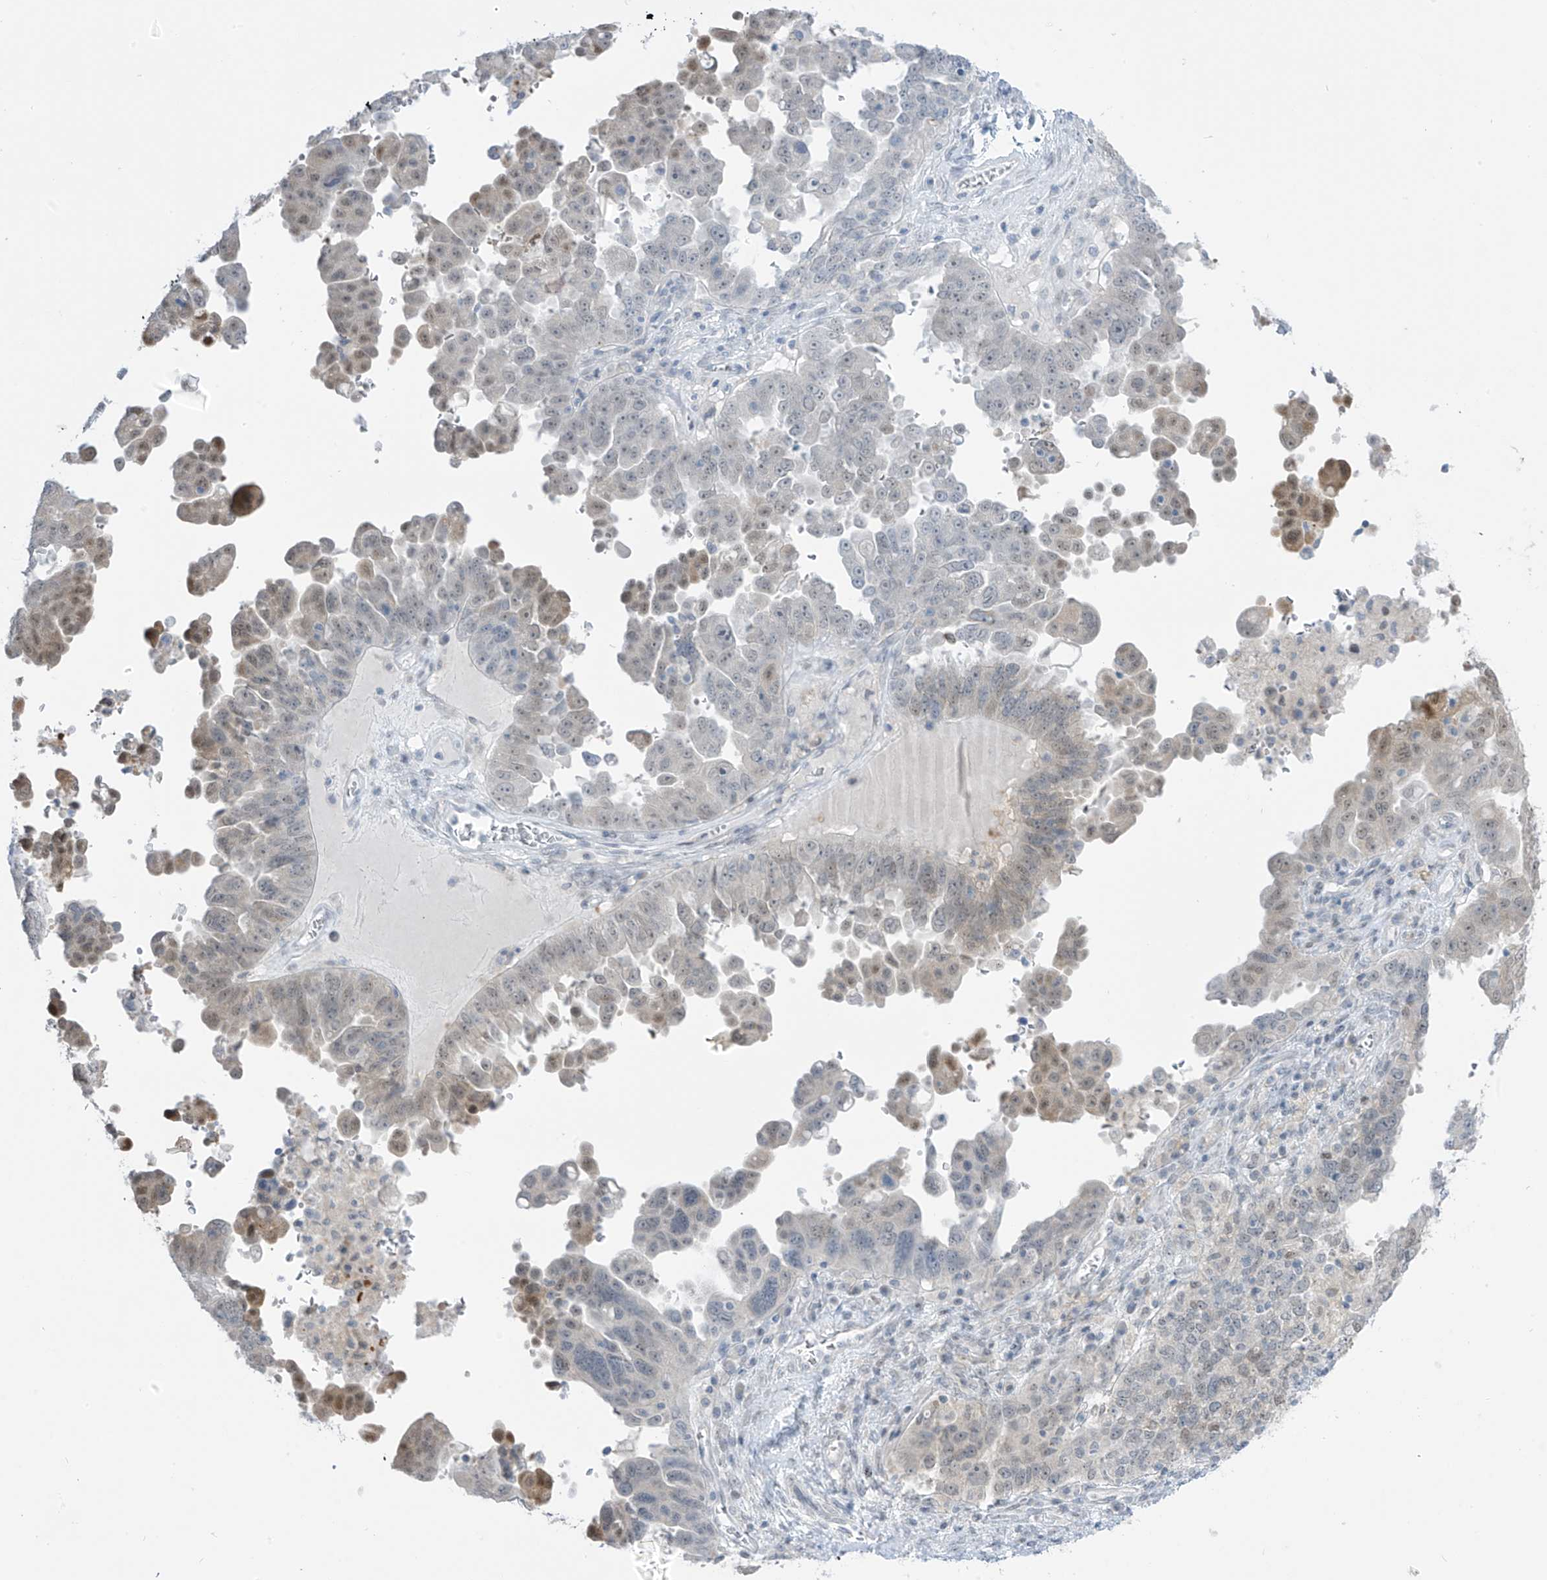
{"staining": {"intensity": "moderate", "quantity": "<25%", "location": "cytoplasmic/membranous,nuclear"}, "tissue": "ovarian cancer", "cell_type": "Tumor cells", "image_type": "cancer", "snomed": [{"axis": "morphology", "description": "Carcinoma, endometroid"}, {"axis": "topography", "description": "Ovary"}], "caption": "The immunohistochemical stain labels moderate cytoplasmic/membranous and nuclear staining in tumor cells of ovarian cancer tissue.", "gene": "ASPRV1", "patient": {"sex": "female", "age": 62}}